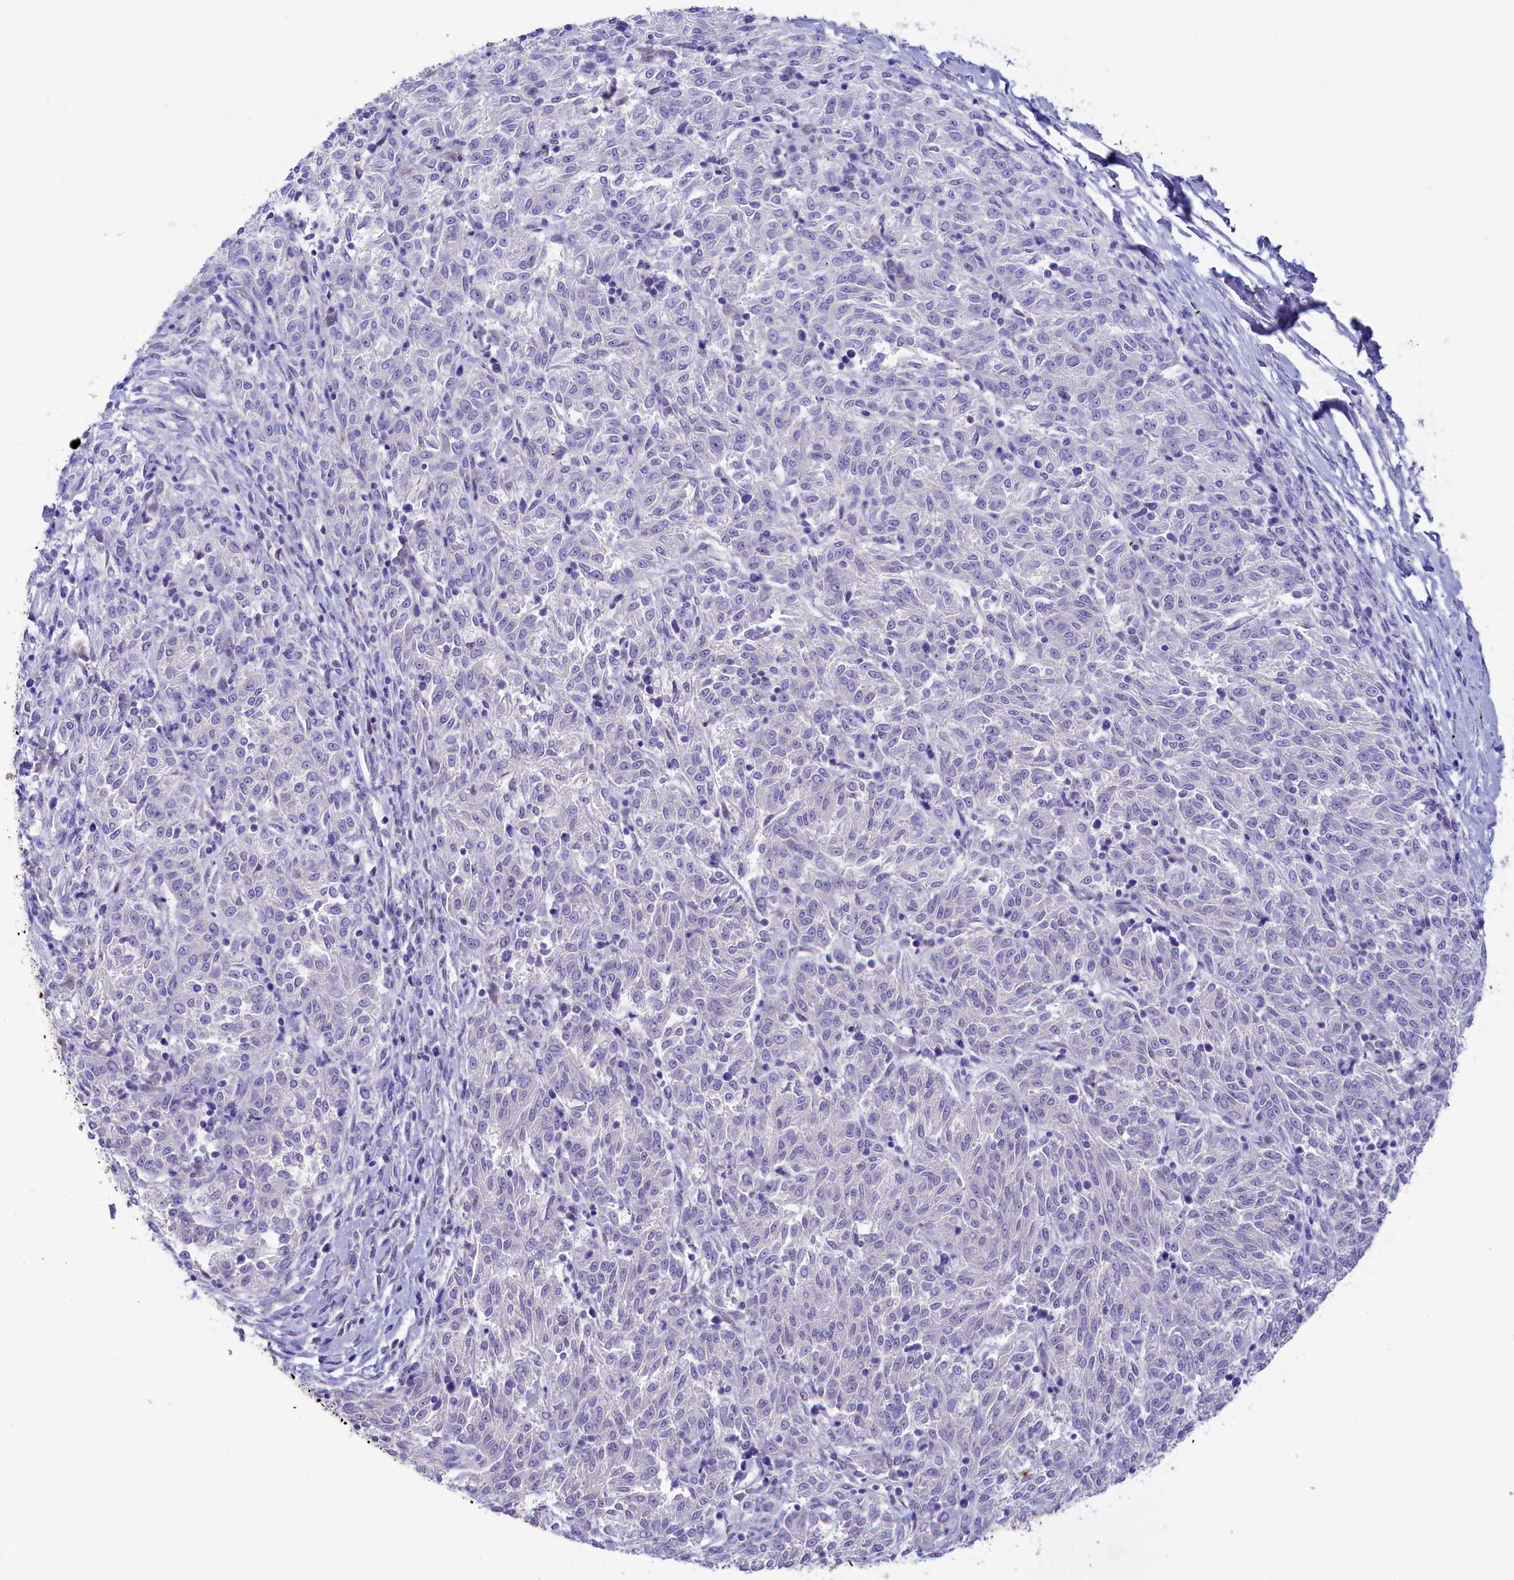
{"staining": {"intensity": "negative", "quantity": "none", "location": "none"}, "tissue": "melanoma", "cell_type": "Tumor cells", "image_type": "cancer", "snomed": [{"axis": "morphology", "description": "Malignant melanoma, NOS"}, {"axis": "topography", "description": "Skin"}], "caption": "The immunohistochemistry histopathology image has no significant staining in tumor cells of melanoma tissue.", "gene": "SULT2A1", "patient": {"sex": "female", "age": 72}}